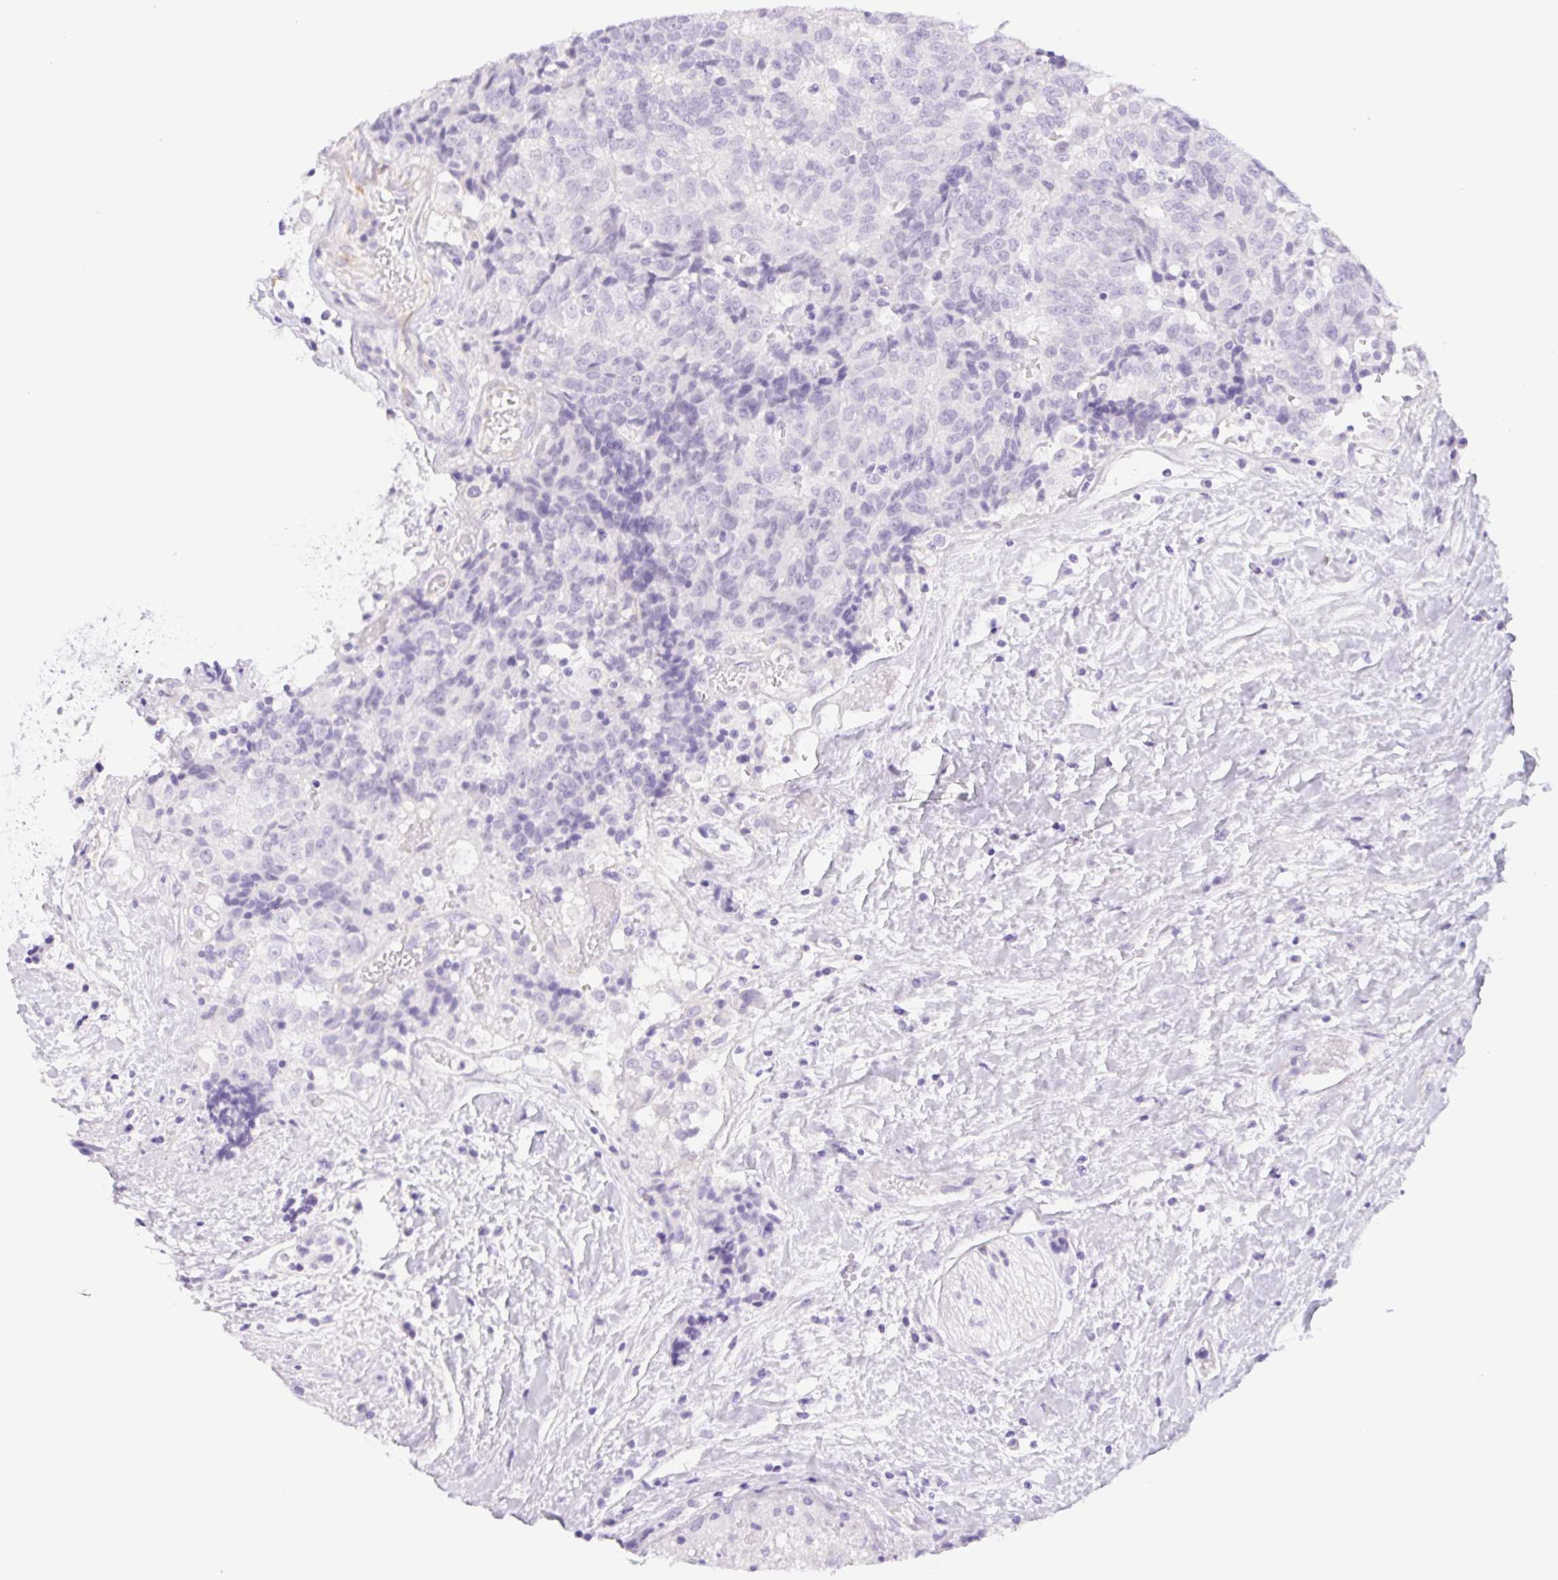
{"staining": {"intensity": "negative", "quantity": "none", "location": "none"}, "tissue": "prostate cancer", "cell_type": "Tumor cells", "image_type": "cancer", "snomed": [{"axis": "morphology", "description": "Adenocarcinoma, High grade"}, {"axis": "topography", "description": "Prostate and seminal vesicle, NOS"}], "caption": "IHC histopathology image of prostate adenocarcinoma (high-grade) stained for a protein (brown), which demonstrates no expression in tumor cells.", "gene": "CYP21A2", "patient": {"sex": "male", "age": 60}}